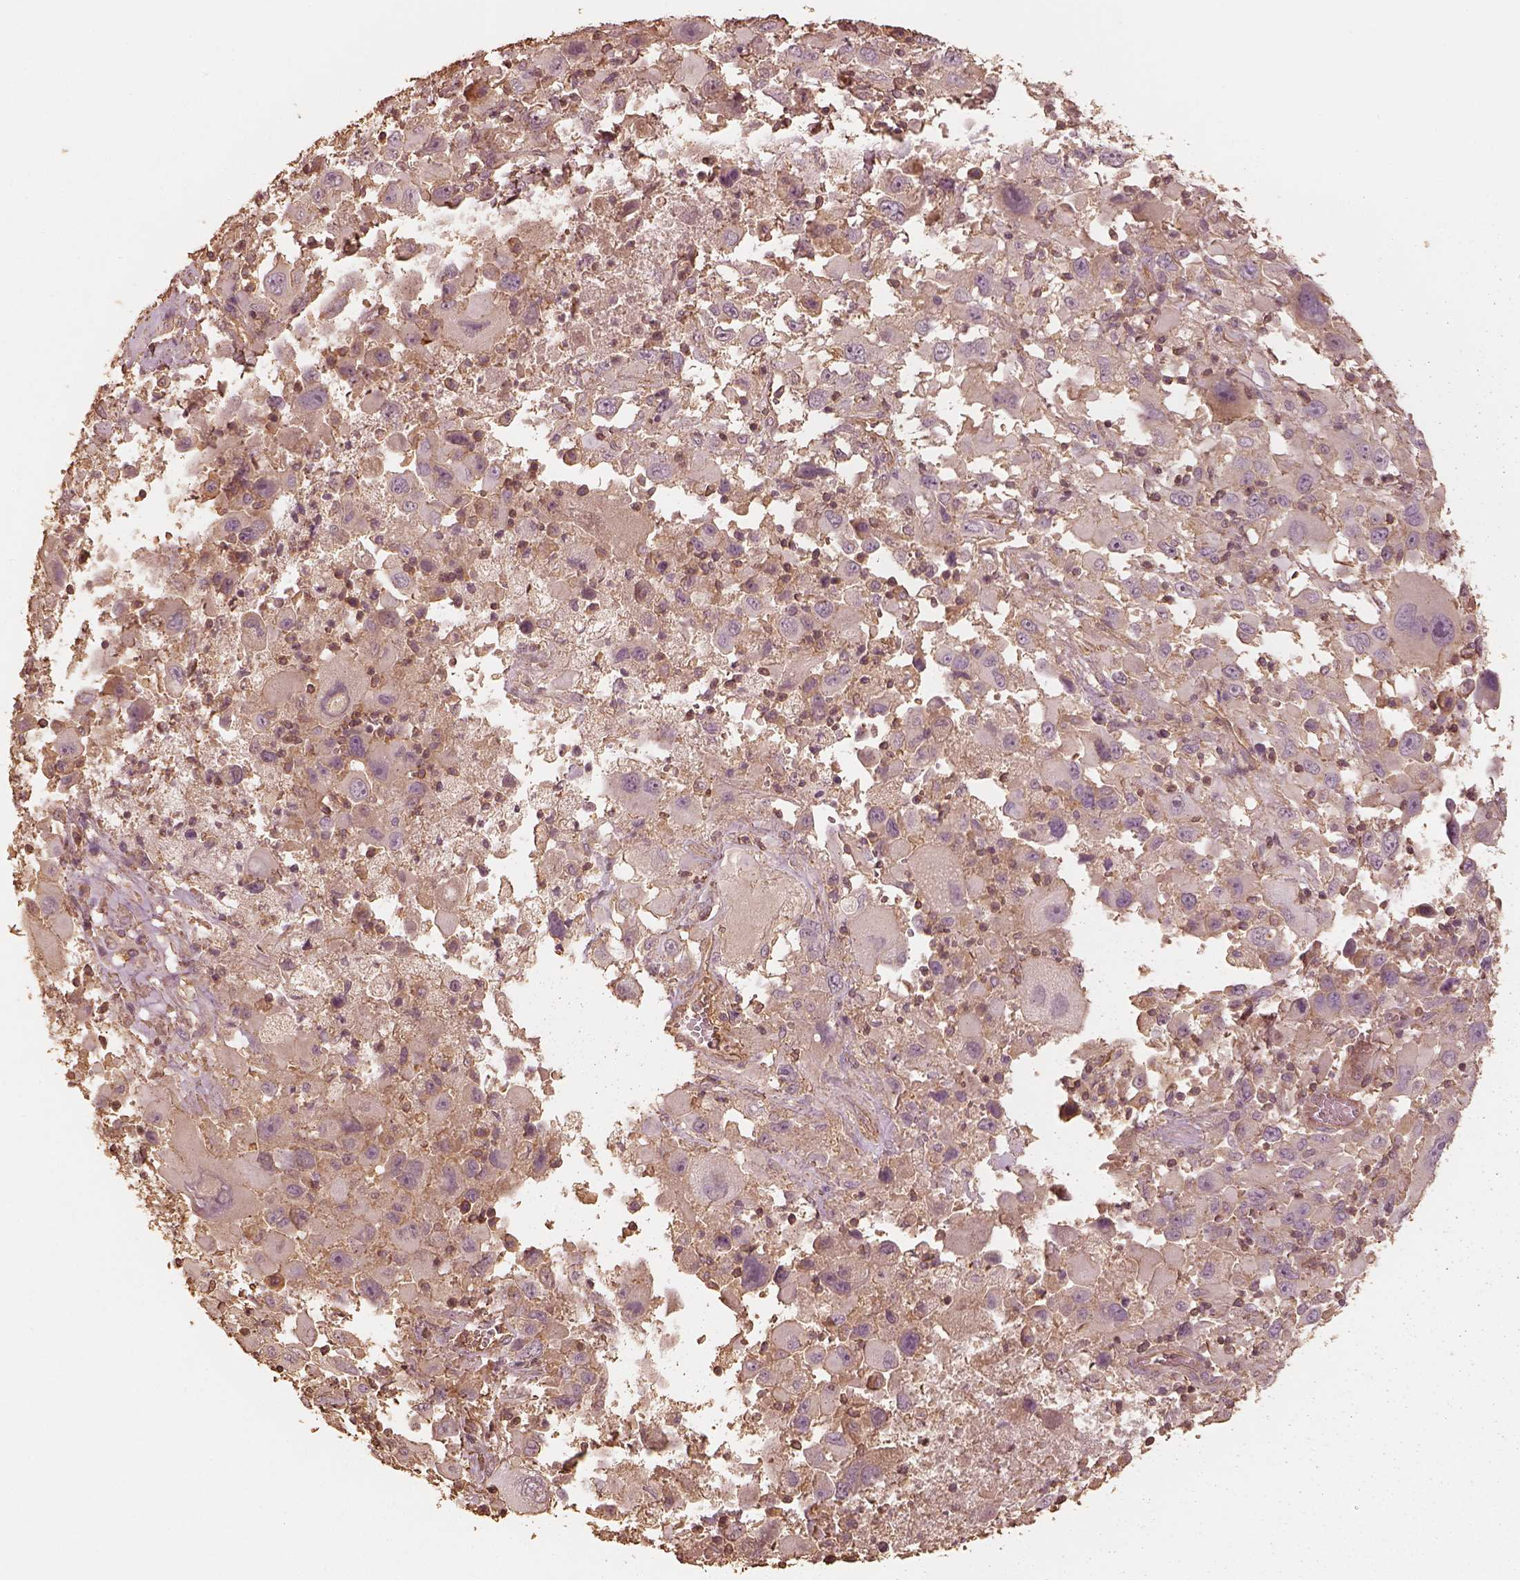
{"staining": {"intensity": "moderate", "quantity": "25%-75%", "location": "cytoplasmic/membranous"}, "tissue": "melanoma", "cell_type": "Tumor cells", "image_type": "cancer", "snomed": [{"axis": "morphology", "description": "Malignant melanoma, Metastatic site"}, {"axis": "topography", "description": "Soft tissue"}], "caption": "Human melanoma stained for a protein (brown) reveals moderate cytoplasmic/membranous positive expression in approximately 25%-75% of tumor cells.", "gene": "WDR7", "patient": {"sex": "male", "age": 50}}